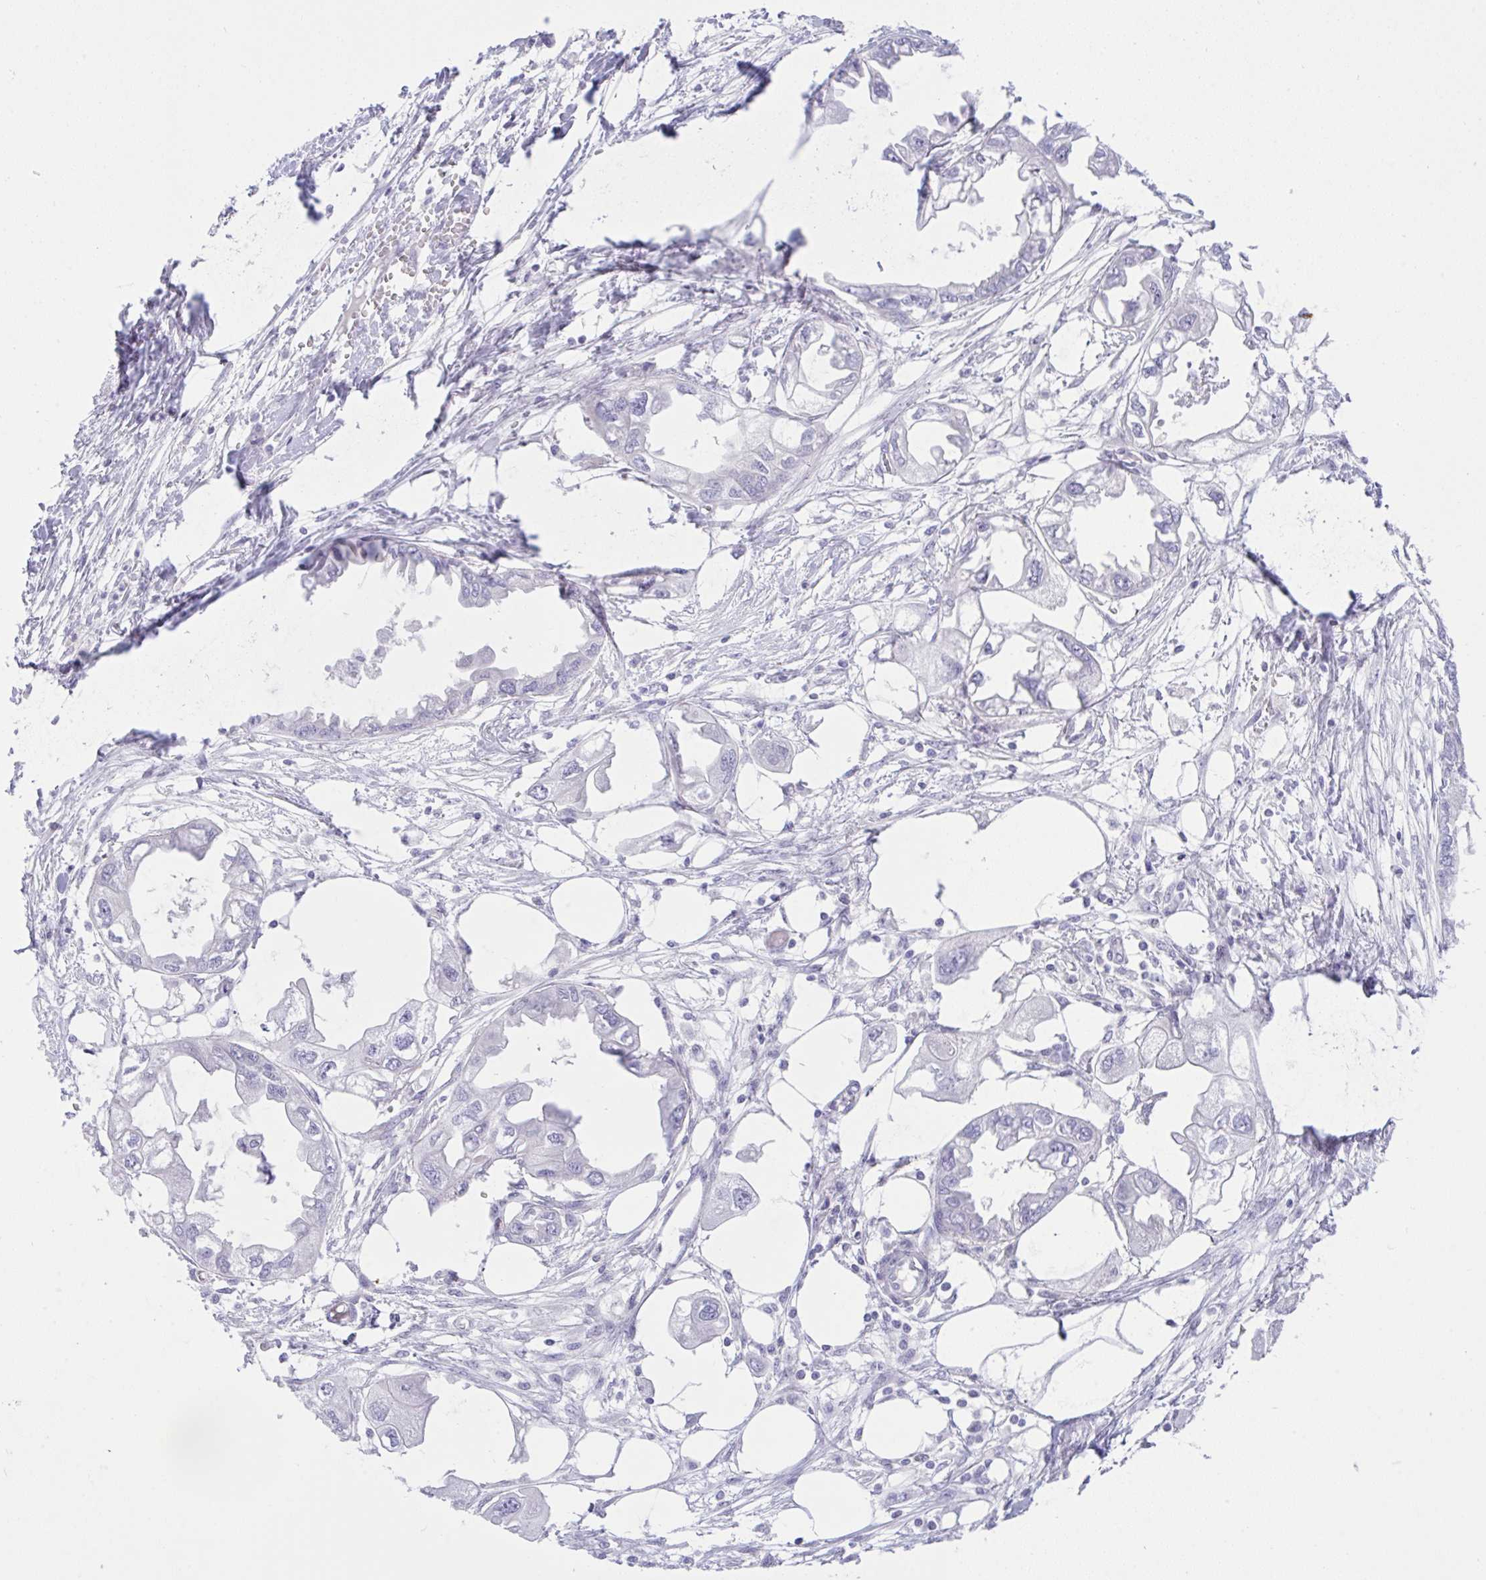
{"staining": {"intensity": "negative", "quantity": "none", "location": "none"}, "tissue": "endometrial cancer", "cell_type": "Tumor cells", "image_type": "cancer", "snomed": [{"axis": "morphology", "description": "Adenocarcinoma, NOS"}, {"axis": "morphology", "description": "Adenocarcinoma, metastatic, NOS"}, {"axis": "topography", "description": "Adipose tissue"}, {"axis": "topography", "description": "Endometrium"}], "caption": "High magnification brightfield microscopy of endometrial cancer stained with DAB (3,3'-diaminobenzidine) (brown) and counterstained with hematoxylin (blue): tumor cells show no significant expression.", "gene": "ZNF101", "patient": {"sex": "female", "age": 67}}